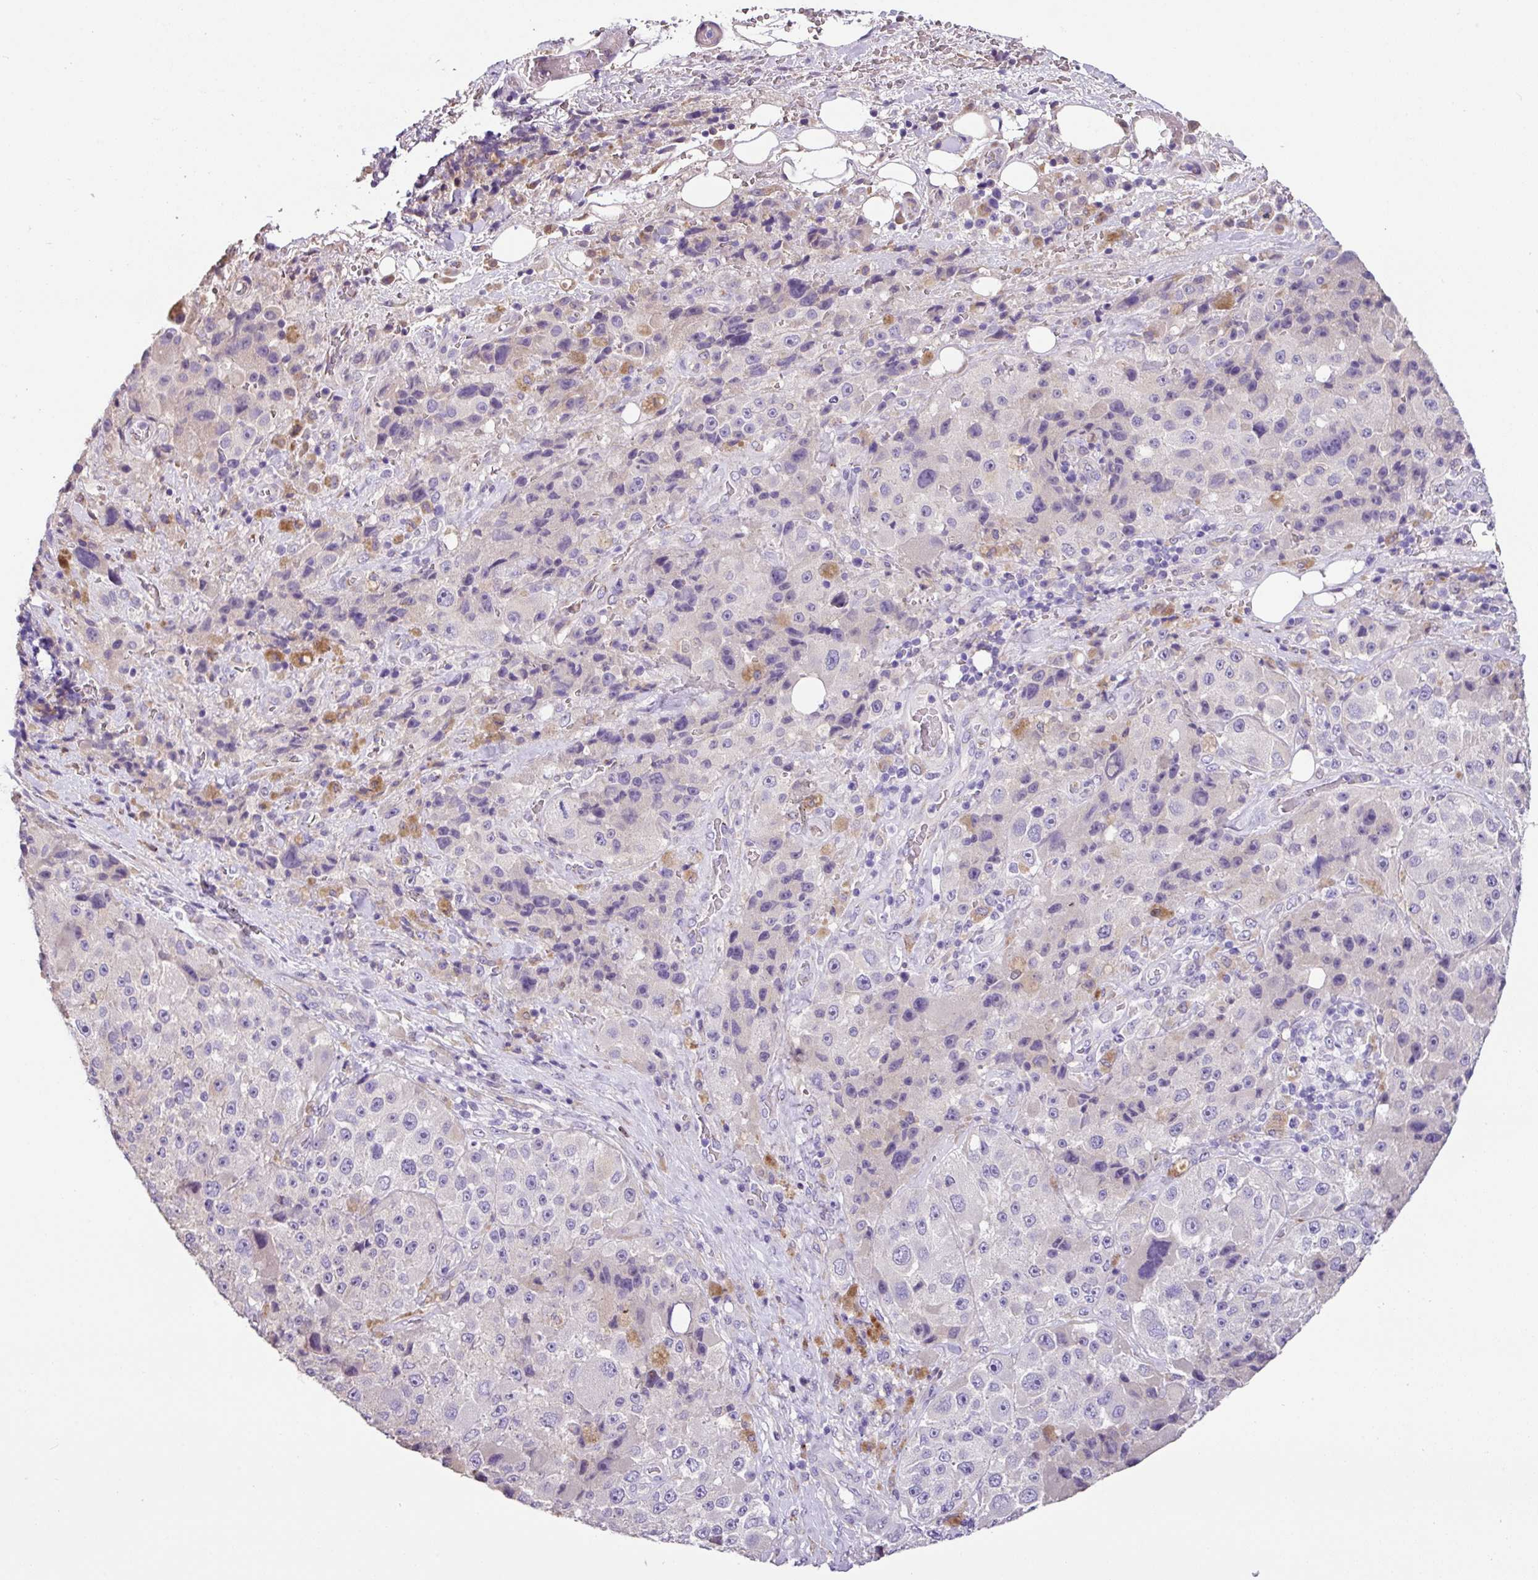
{"staining": {"intensity": "negative", "quantity": "none", "location": "none"}, "tissue": "melanoma", "cell_type": "Tumor cells", "image_type": "cancer", "snomed": [{"axis": "morphology", "description": "Malignant melanoma, Metastatic site"}, {"axis": "topography", "description": "Lymph node"}], "caption": "Tumor cells are negative for brown protein staining in melanoma. Nuclei are stained in blue.", "gene": "ZG16", "patient": {"sex": "male", "age": 62}}